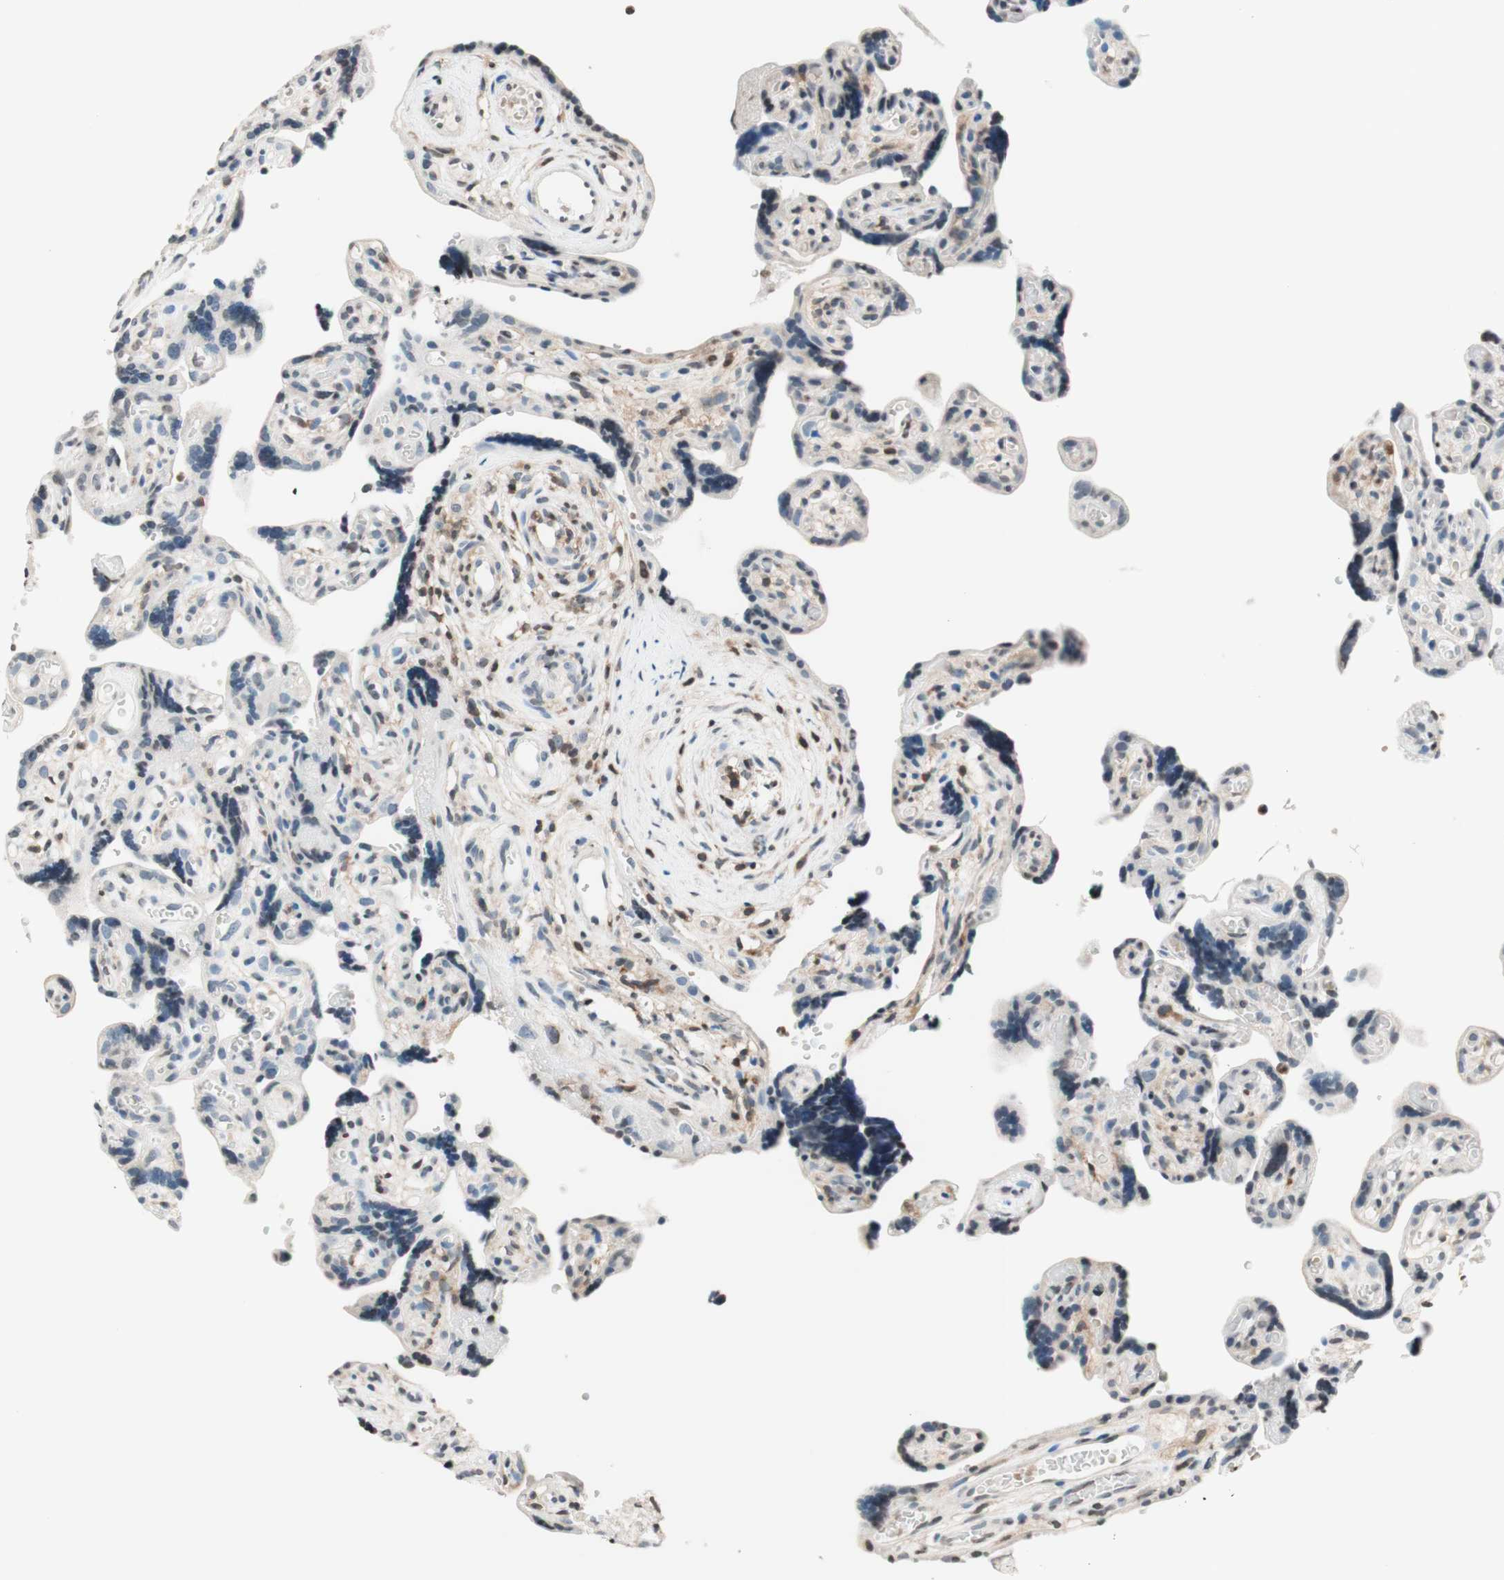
{"staining": {"intensity": "negative", "quantity": "none", "location": "none"}, "tissue": "placenta", "cell_type": "Trophoblastic cells", "image_type": "normal", "snomed": [{"axis": "morphology", "description": "Normal tissue, NOS"}, {"axis": "topography", "description": "Placenta"}], "caption": "High magnification brightfield microscopy of normal placenta stained with DAB (3,3'-diaminobenzidine) (brown) and counterstained with hematoxylin (blue): trophoblastic cells show no significant staining.", "gene": "WIPF1", "patient": {"sex": "female", "age": 30}}